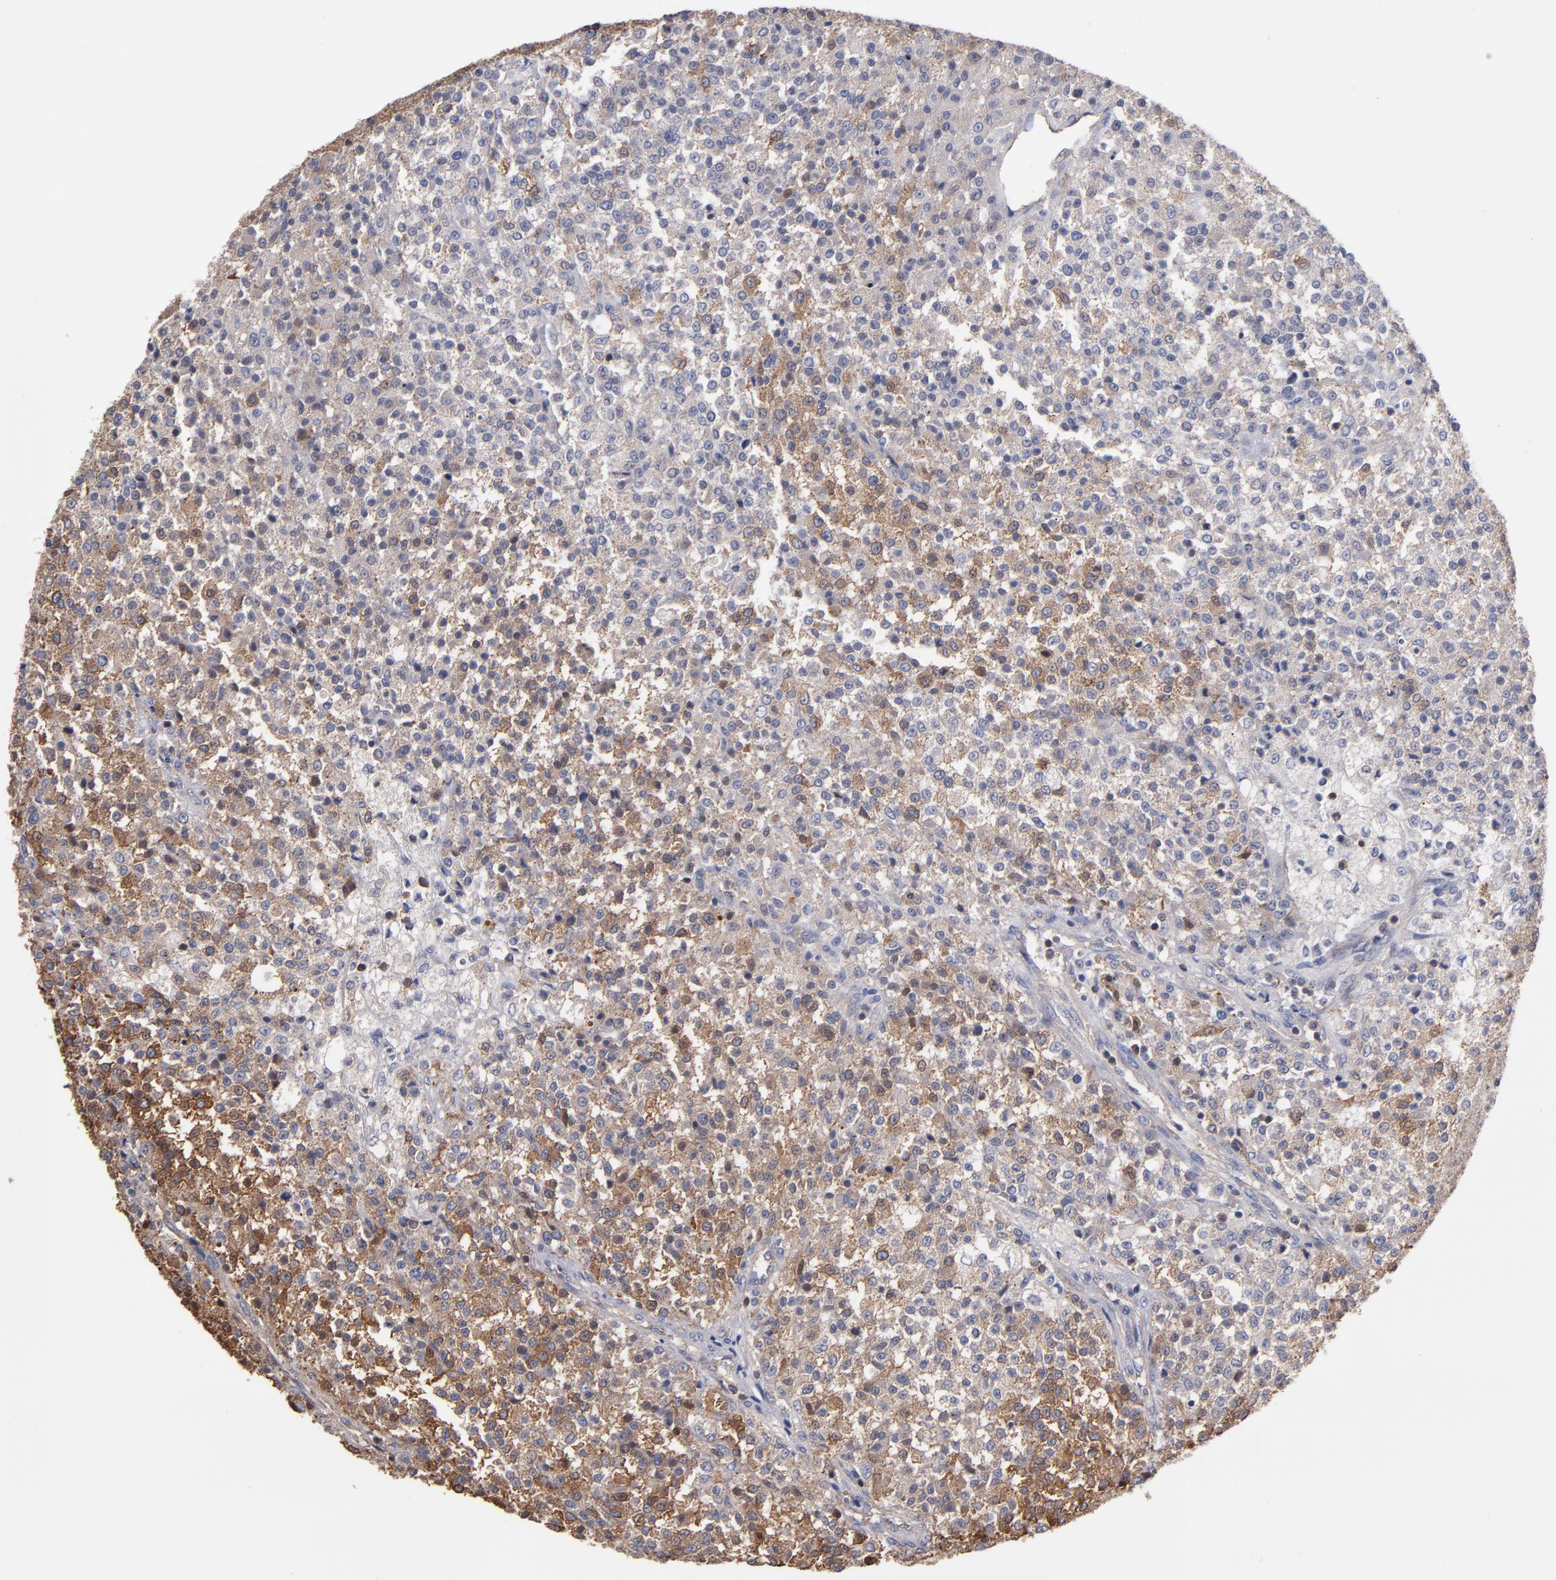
{"staining": {"intensity": "moderate", "quantity": "25%-75%", "location": "cytoplasmic/membranous"}, "tissue": "testis cancer", "cell_type": "Tumor cells", "image_type": "cancer", "snomed": [{"axis": "morphology", "description": "Seminoma, NOS"}, {"axis": "topography", "description": "Testis"}], "caption": "Testis cancer was stained to show a protein in brown. There is medium levels of moderate cytoplasmic/membranous expression in approximately 25%-75% of tumor cells. (DAB (3,3'-diaminobenzidine) = brown stain, brightfield microscopy at high magnification).", "gene": "ESYT2", "patient": {"sex": "male", "age": 59}}